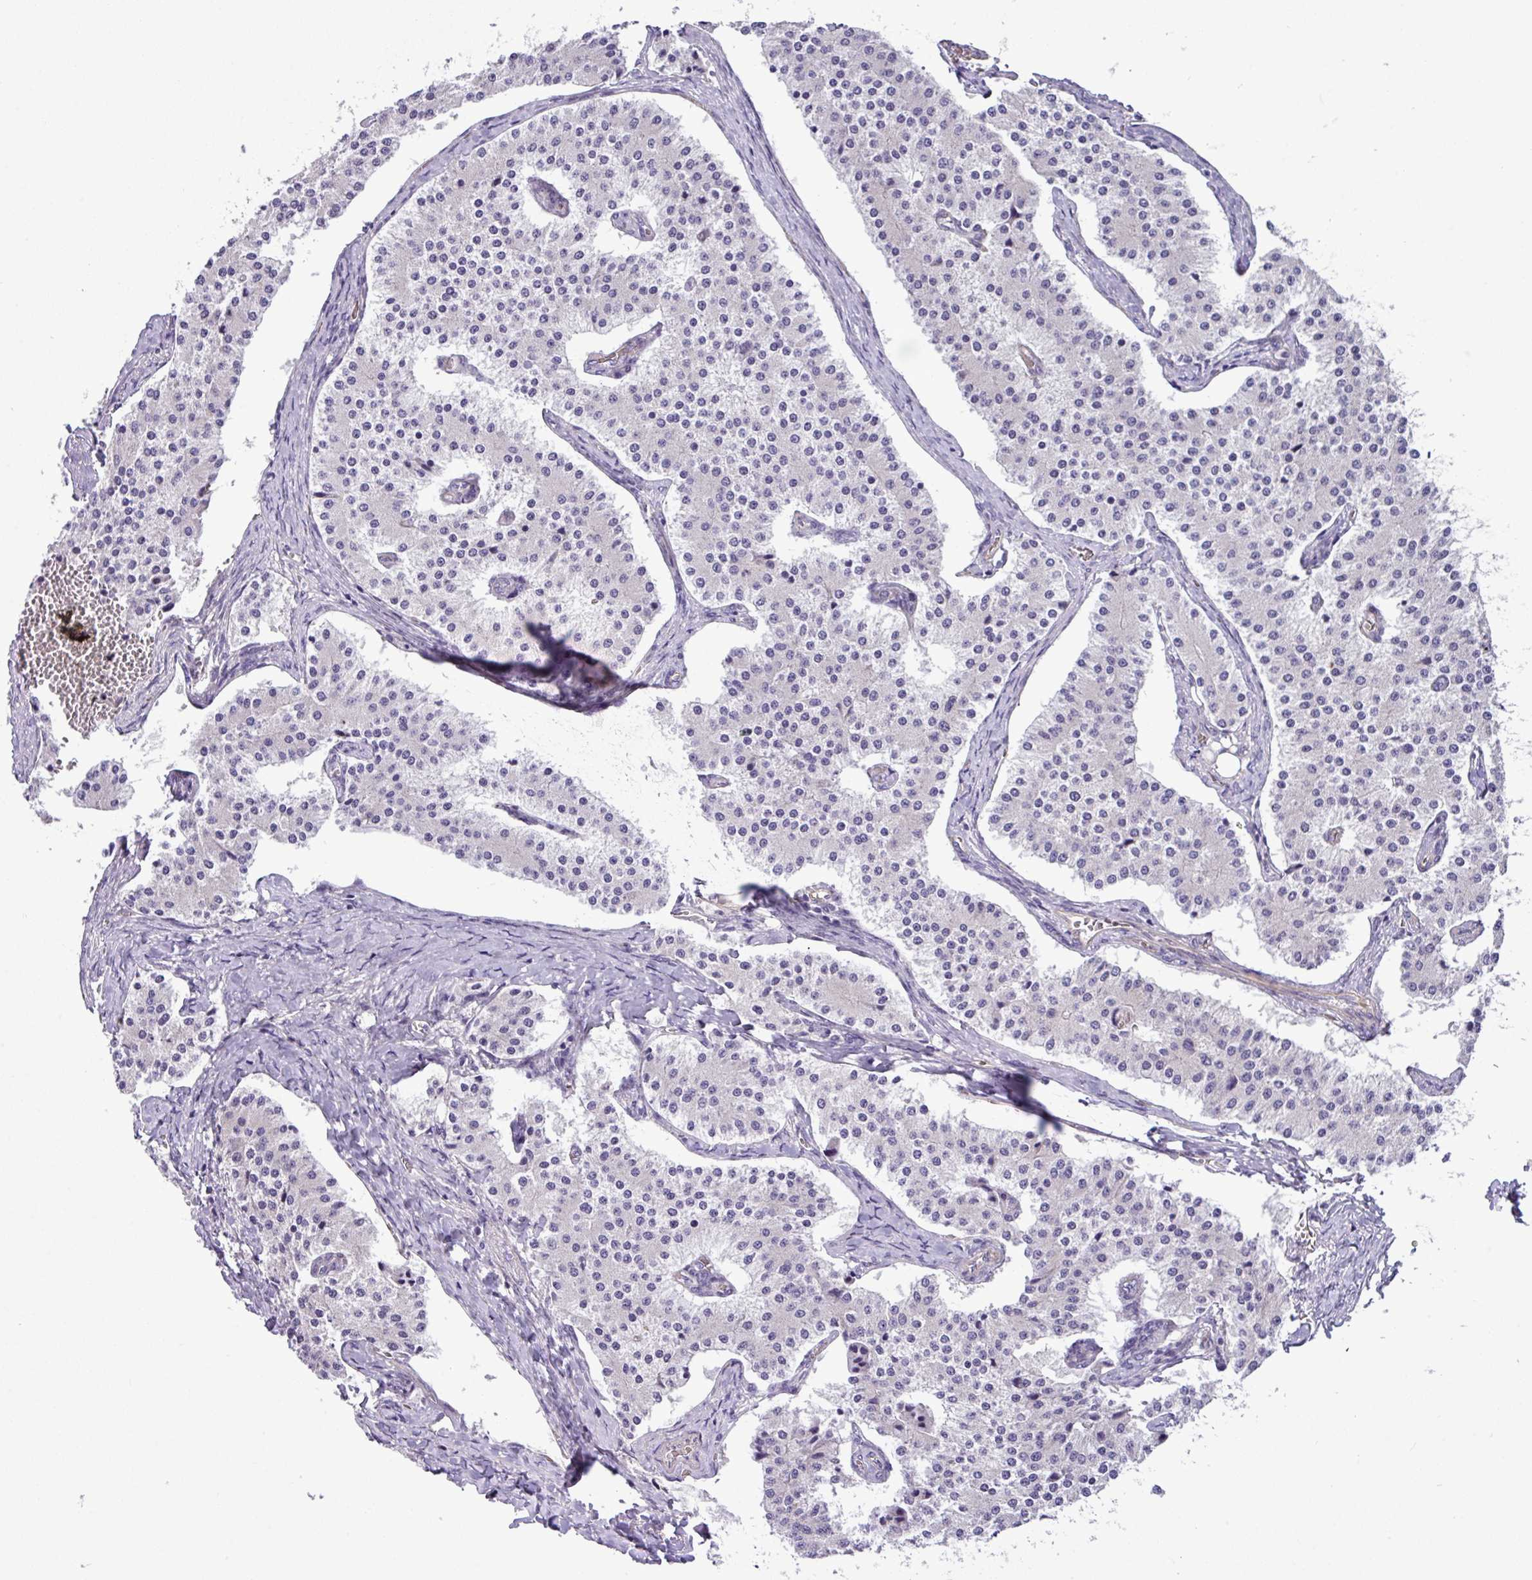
{"staining": {"intensity": "negative", "quantity": "none", "location": "none"}, "tissue": "carcinoid", "cell_type": "Tumor cells", "image_type": "cancer", "snomed": [{"axis": "morphology", "description": "Carcinoid, malignant, NOS"}, {"axis": "topography", "description": "Colon"}], "caption": "Human carcinoid stained for a protein using immunohistochemistry displays no positivity in tumor cells.", "gene": "MRM2", "patient": {"sex": "female", "age": 52}}